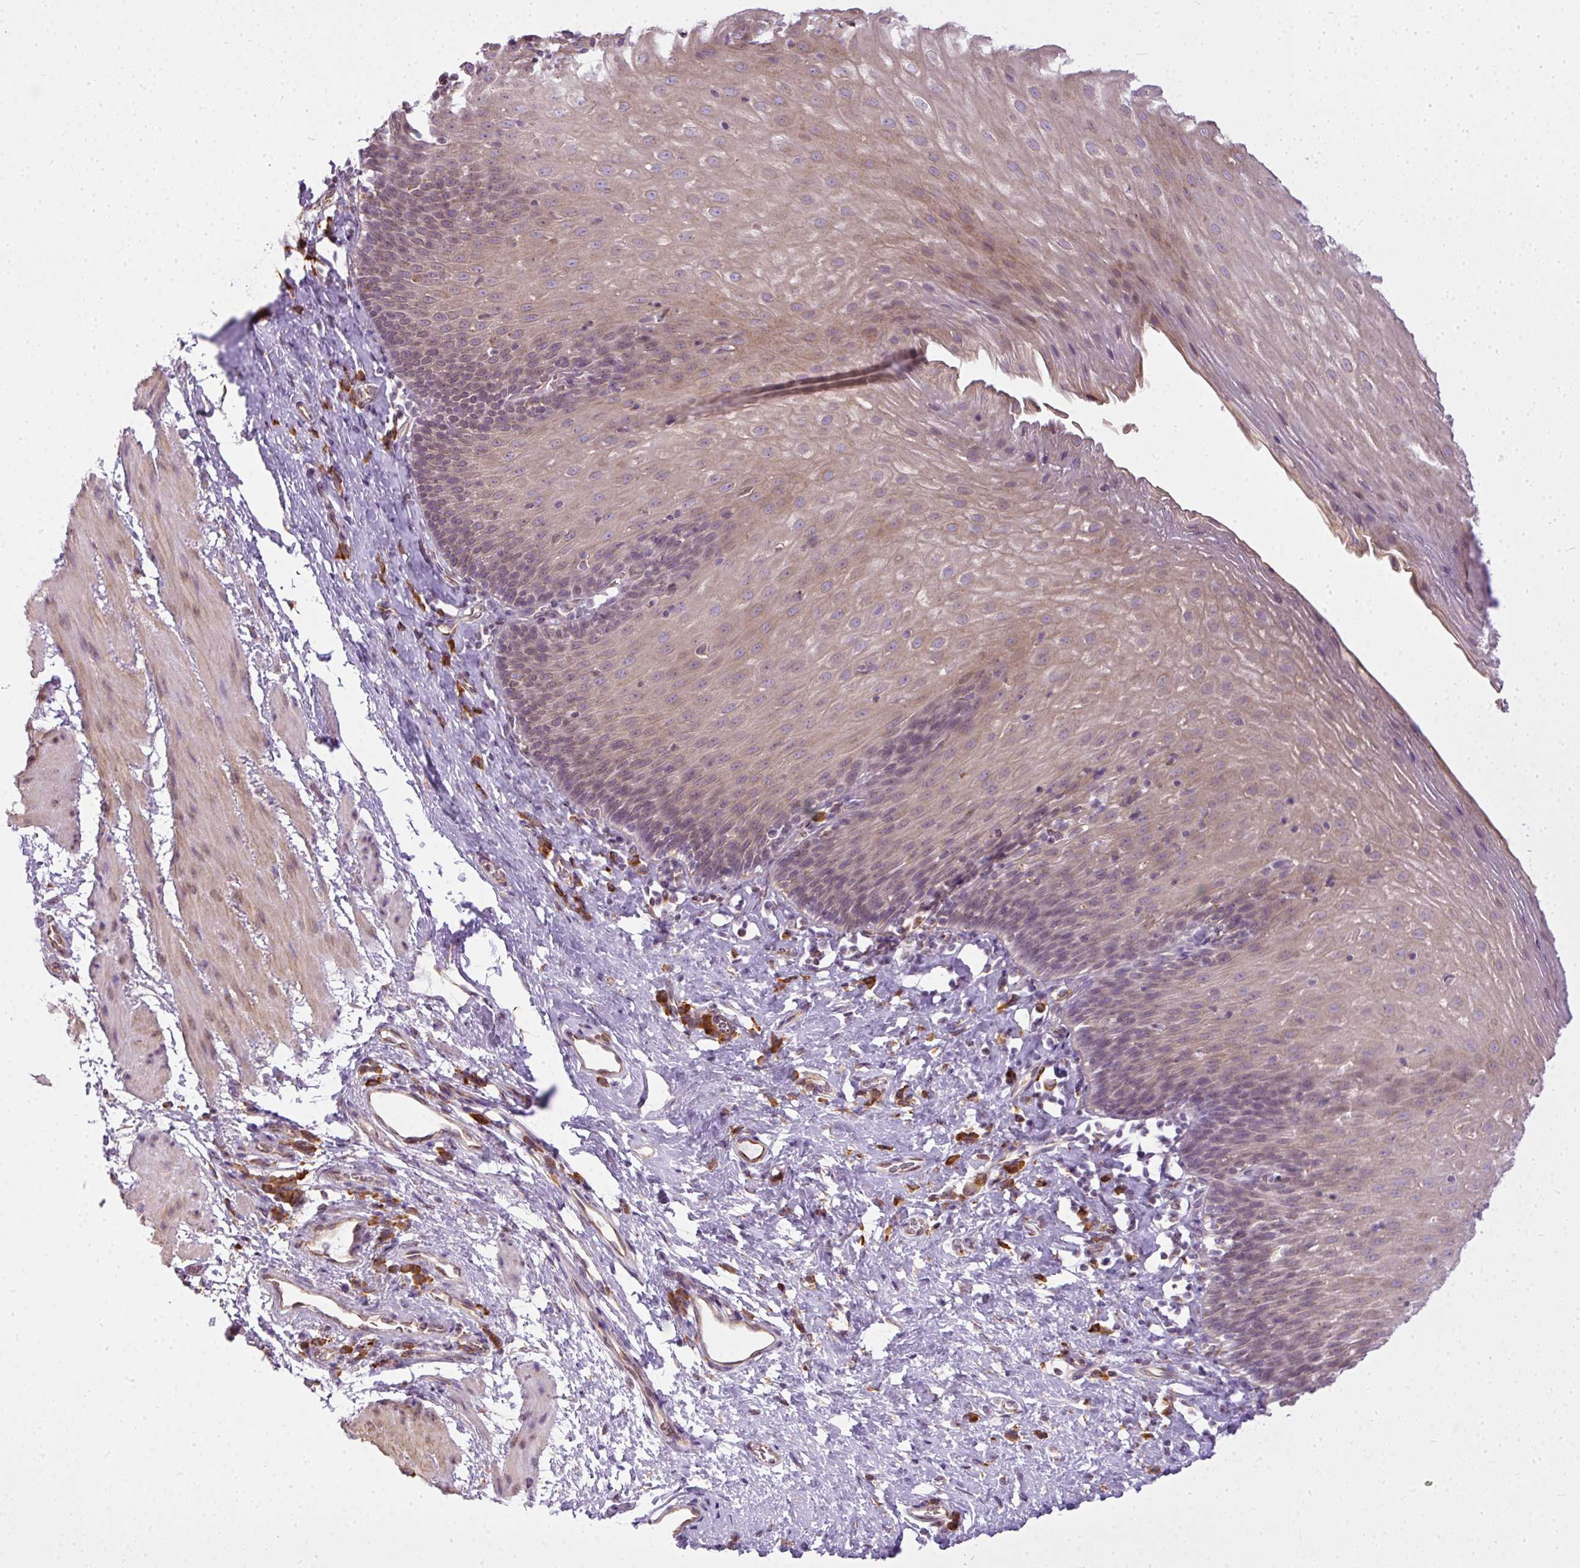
{"staining": {"intensity": "weak", "quantity": "25%-75%", "location": "cytoplasmic/membranous"}, "tissue": "esophagus", "cell_type": "Squamous epithelial cells", "image_type": "normal", "snomed": [{"axis": "morphology", "description": "Normal tissue, NOS"}, {"axis": "topography", "description": "Esophagus"}], "caption": "Immunohistochemical staining of unremarkable esophagus demonstrates weak cytoplasmic/membranous protein expression in about 25%-75% of squamous epithelial cells.", "gene": "COX18", "patient": {"sex": "female", "age": 61}}